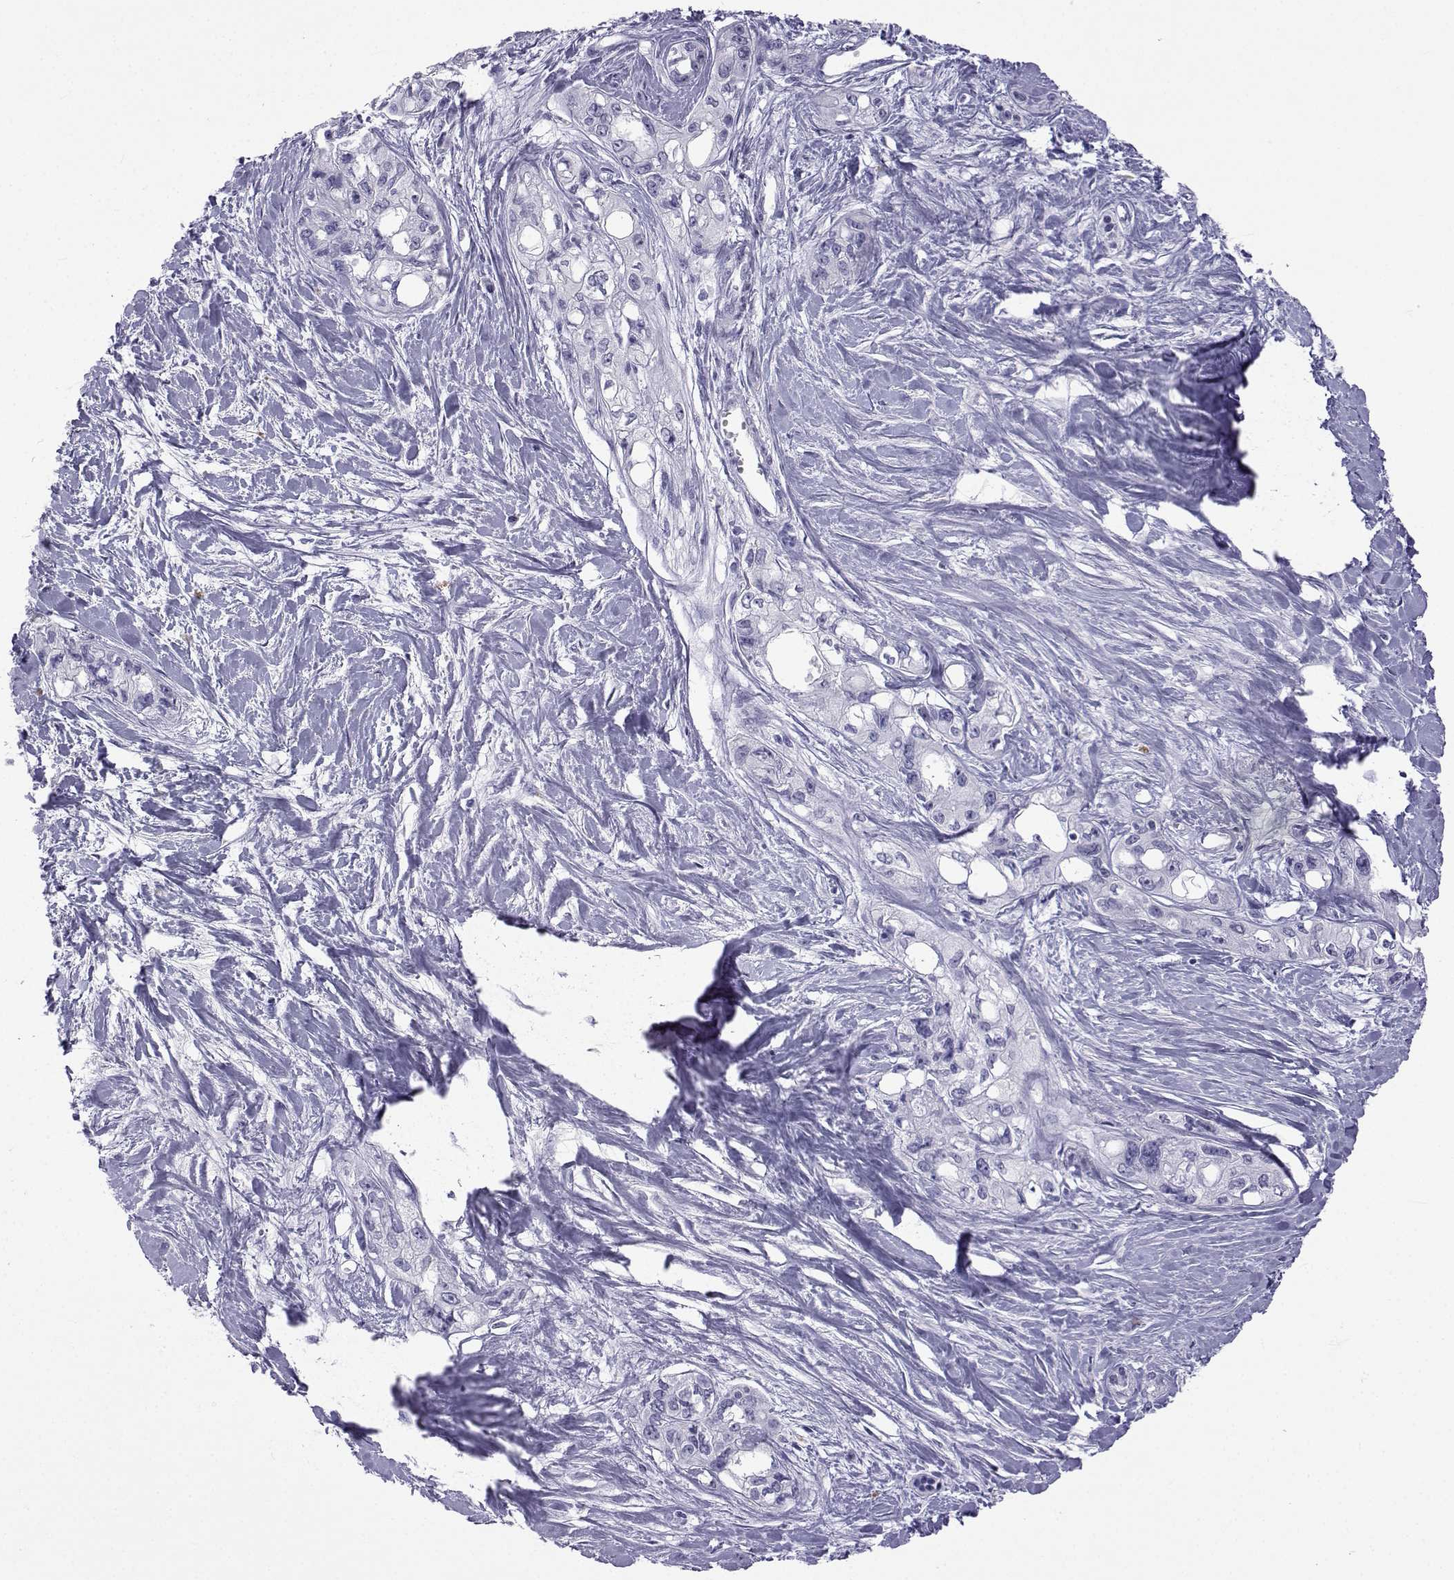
{"staining": {"intensity": "negative", "quantity": "none", "location": "none"}, "tissue": "pancreatic cancer", "cell_type": "Tumor cells", "image_type": "cancer", "snomed": [{"axis": "morphology", "description": "Adenocarcinoma, NOS"}, {"axis": "topography", "description": "Pancreas"}], "caption": "Pancreatic cancer was stained to show a protein in brown. There is no significant staining in tumor cells. (Stains: DAB (3,3'-diaminobenzidine) immunohistochemistry with hematoxylin counter stain, Microscopy: brightfield microscopy at high magnification).", "gene": "ACTL7A", "patient": {"sex": "female", "age": 50}}